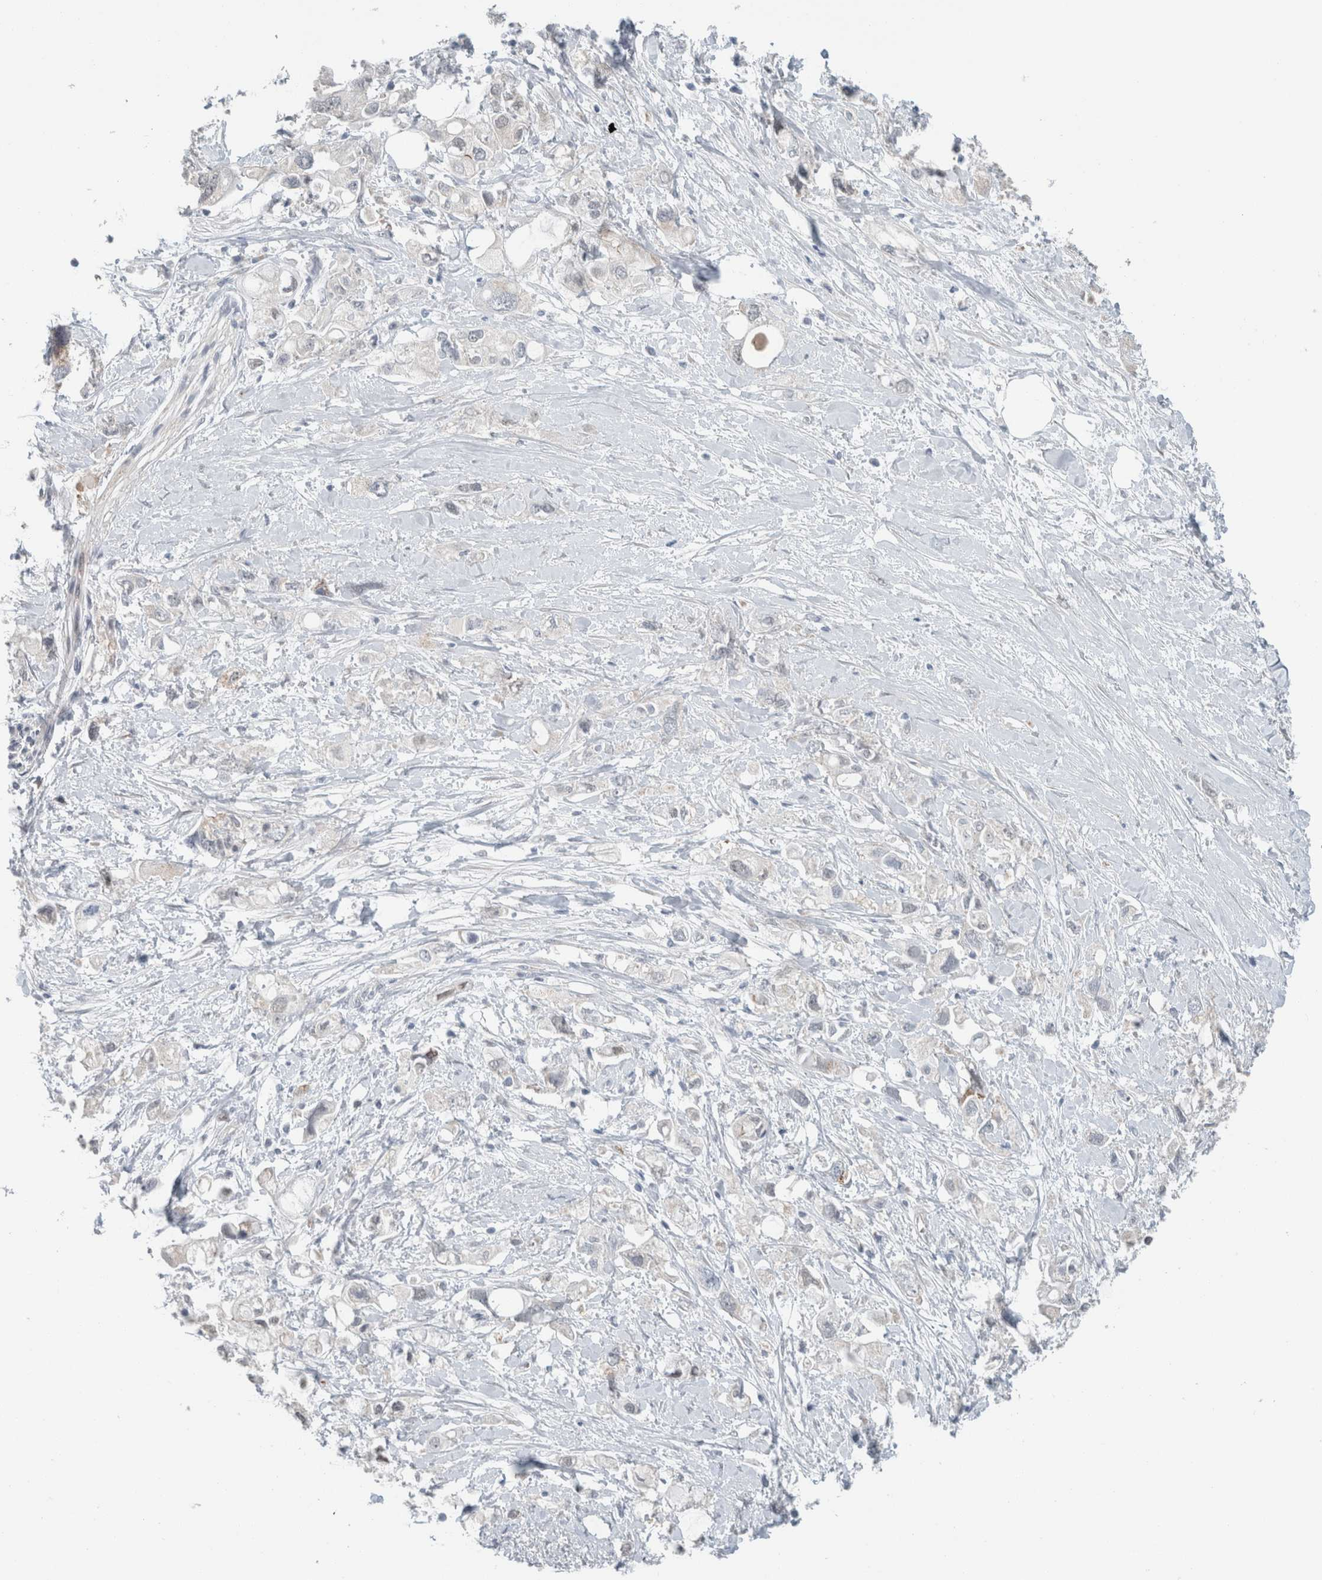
{"staining": {"intensity": "negative", "quantity": "none", "location": "none"}, "tissue": "pancreatic cancer", "cell_type": "Tumor cells", "image_type": "cancer", "snomed": [{"axis": "morphology", "description": "Adenocarcinoma, NOS"}, {"axis": "topography", "description": "Pancreas"}], "caption": "The image exhibits no significant staining in tumor cells of adenocarcinoma (pancreatic).", "gene": "CRAT", "patient": {"sex": "female", "age": 56}}